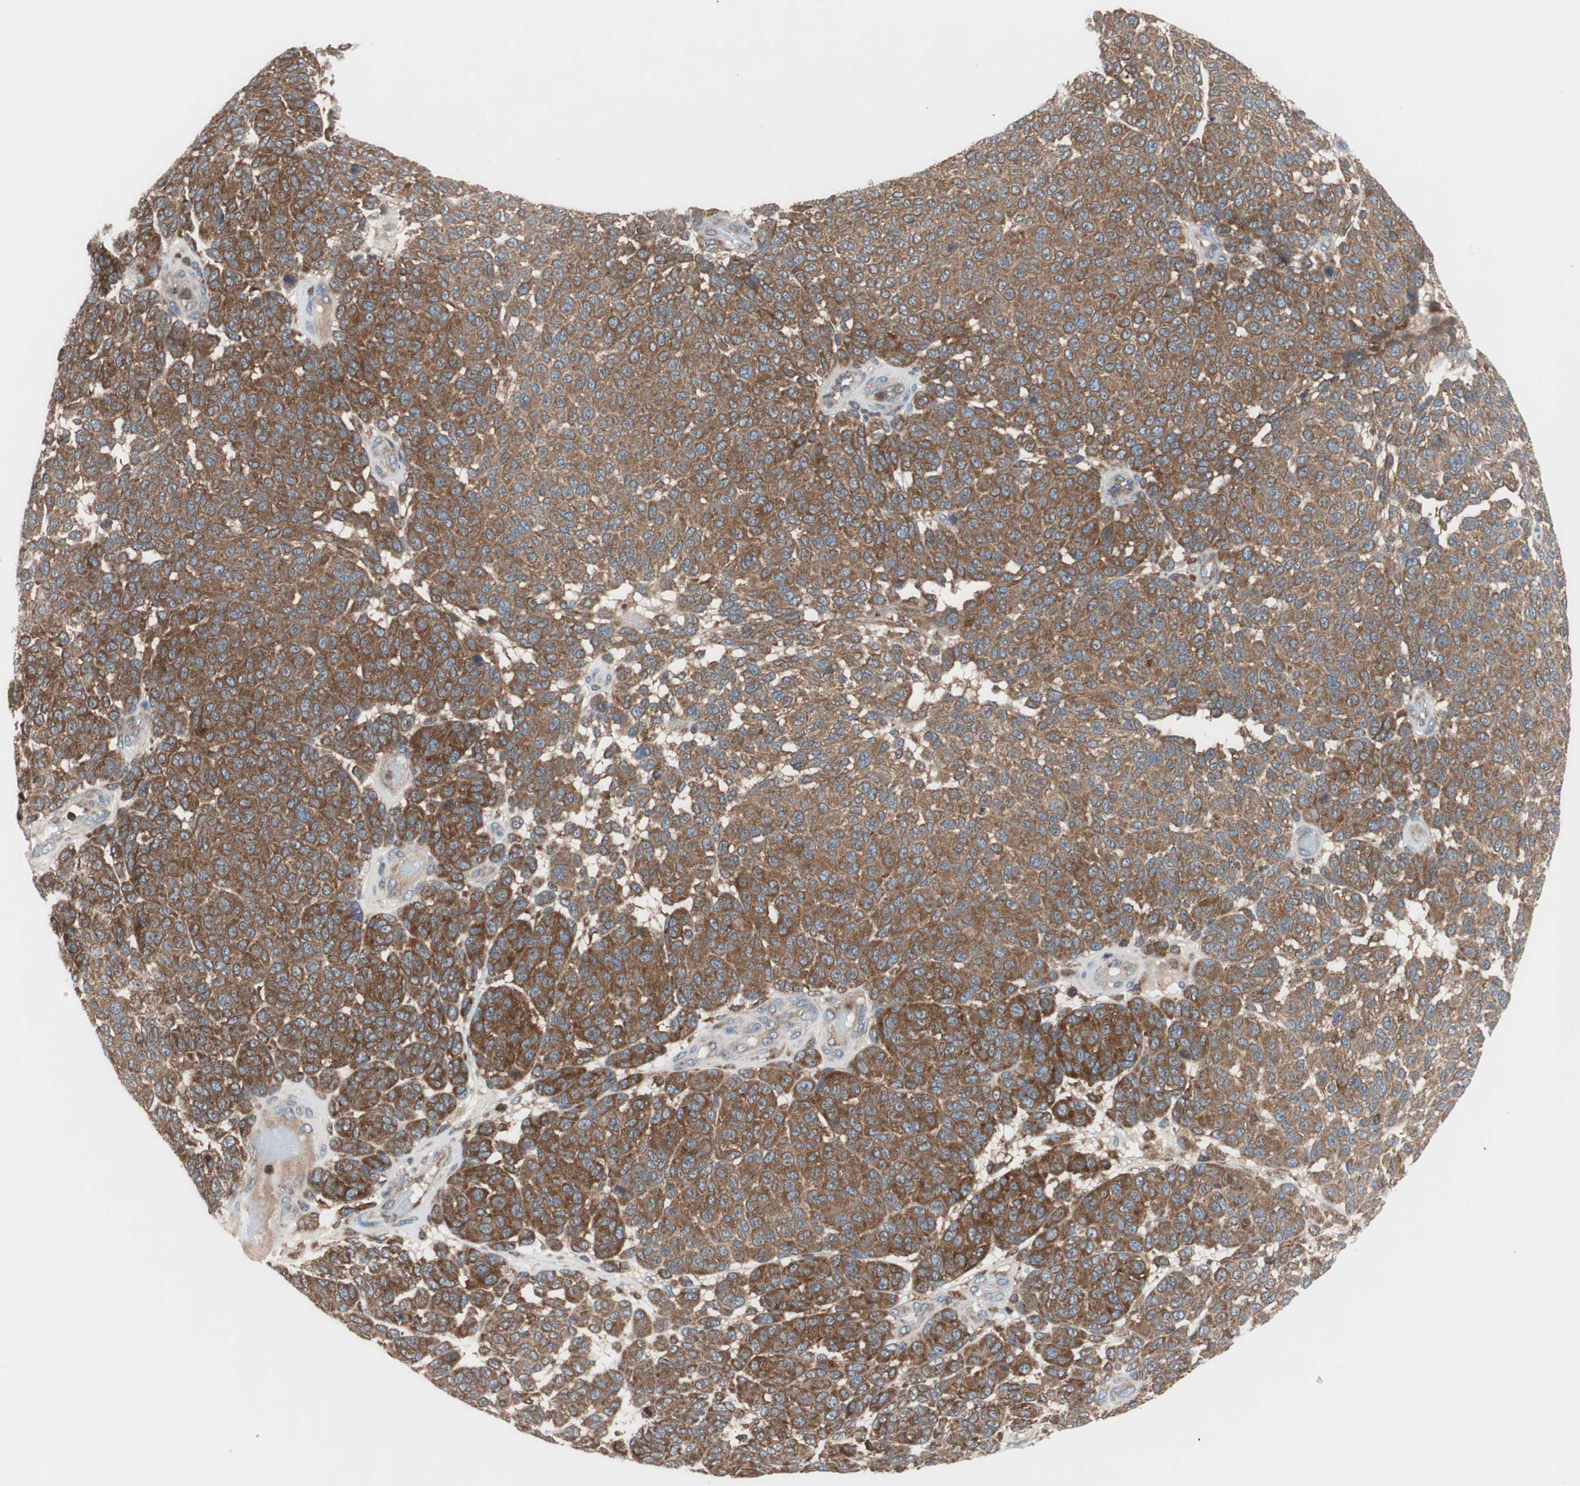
{"staining": {"intensity": "moderate", "quantity": ">75%", "location": "cytoplasmic/membranous"}, "tissue": "melanoma", "cell_type": "Tumor cells", "image_type": "cancer", "snomed": [{"axis": "morphology", "description": "Malignant melanoma, NOS"}, {"axis": "topography", "description": "Skin"}], "caption": "The micrograph exhibits a brown stain indicating the presence of a protein in the cytoplasmic/membranous of tumor cells in malignant melanoma.", "gene": "PIK3R1", "patient": {"sex": "male", "age": 59}}